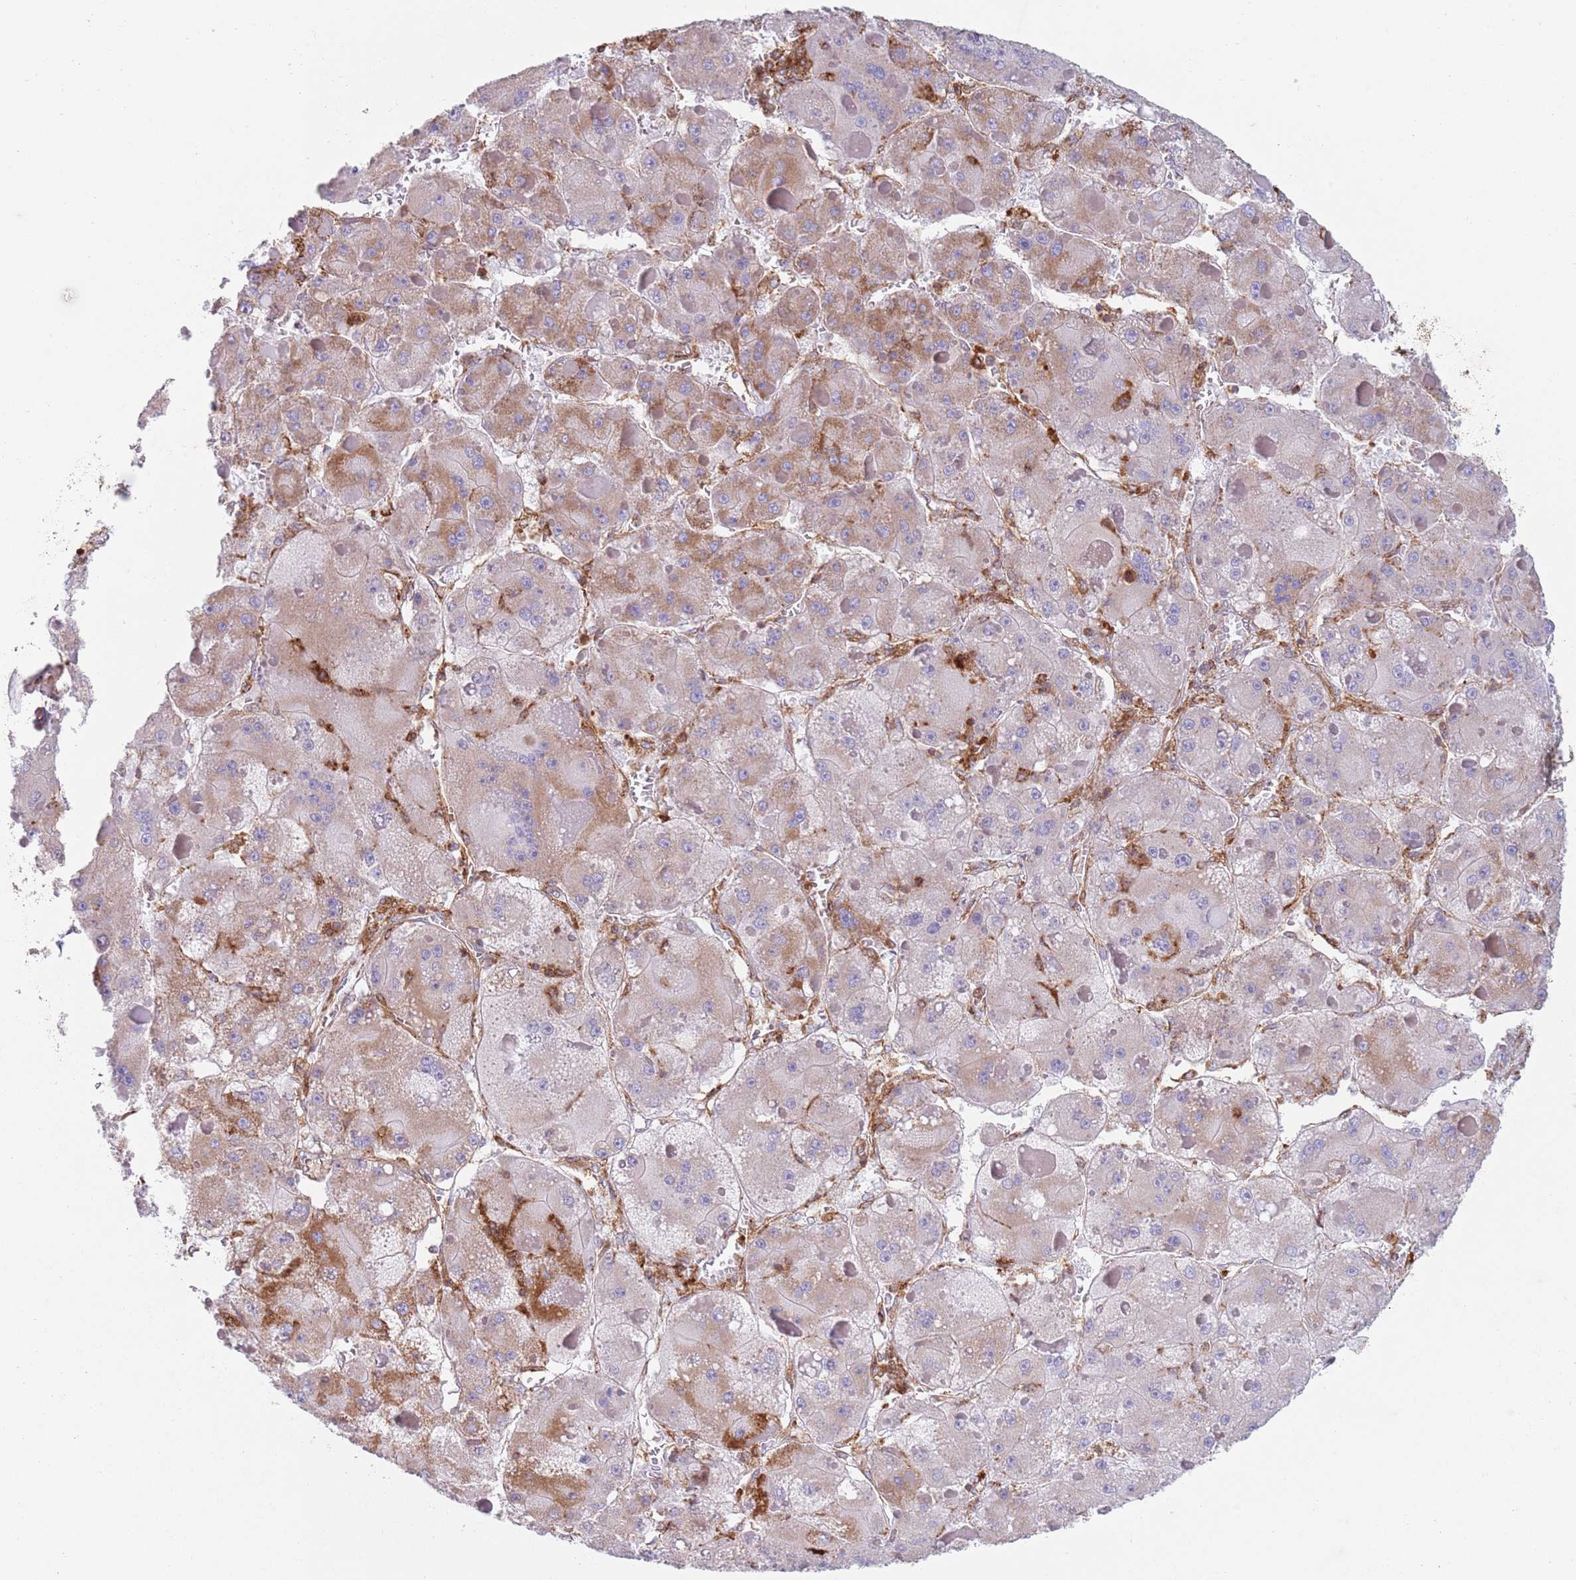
{"staining": {"intensity": "moderate", "quantity": "<25%", "location": "cytoplasmic/membranous"}, "tissue": "liver cancer", "cell_type": "Tumor cells", "image_type": "cancer", "snomed": [{"axis": "morphology", "description": "Carcinoma, Hepatocellular, NOS"}, {"axis": "topography", "description": "Liver"}], "caption": "Liver hepatocellular carcinoma was stained to show a protein in brown. There is low levels of moderate cytoplasmic/membranous positivity in approximately <25% of tumor cells. The staining is performed using DAB (3,3'-diaminobenzidine) brown chromogen to label protein expression. The nuclei are counter-stained blue using hematoxylin.", "gene": "ZMYM5", "patient": {"sex": "female", "age": 73}}